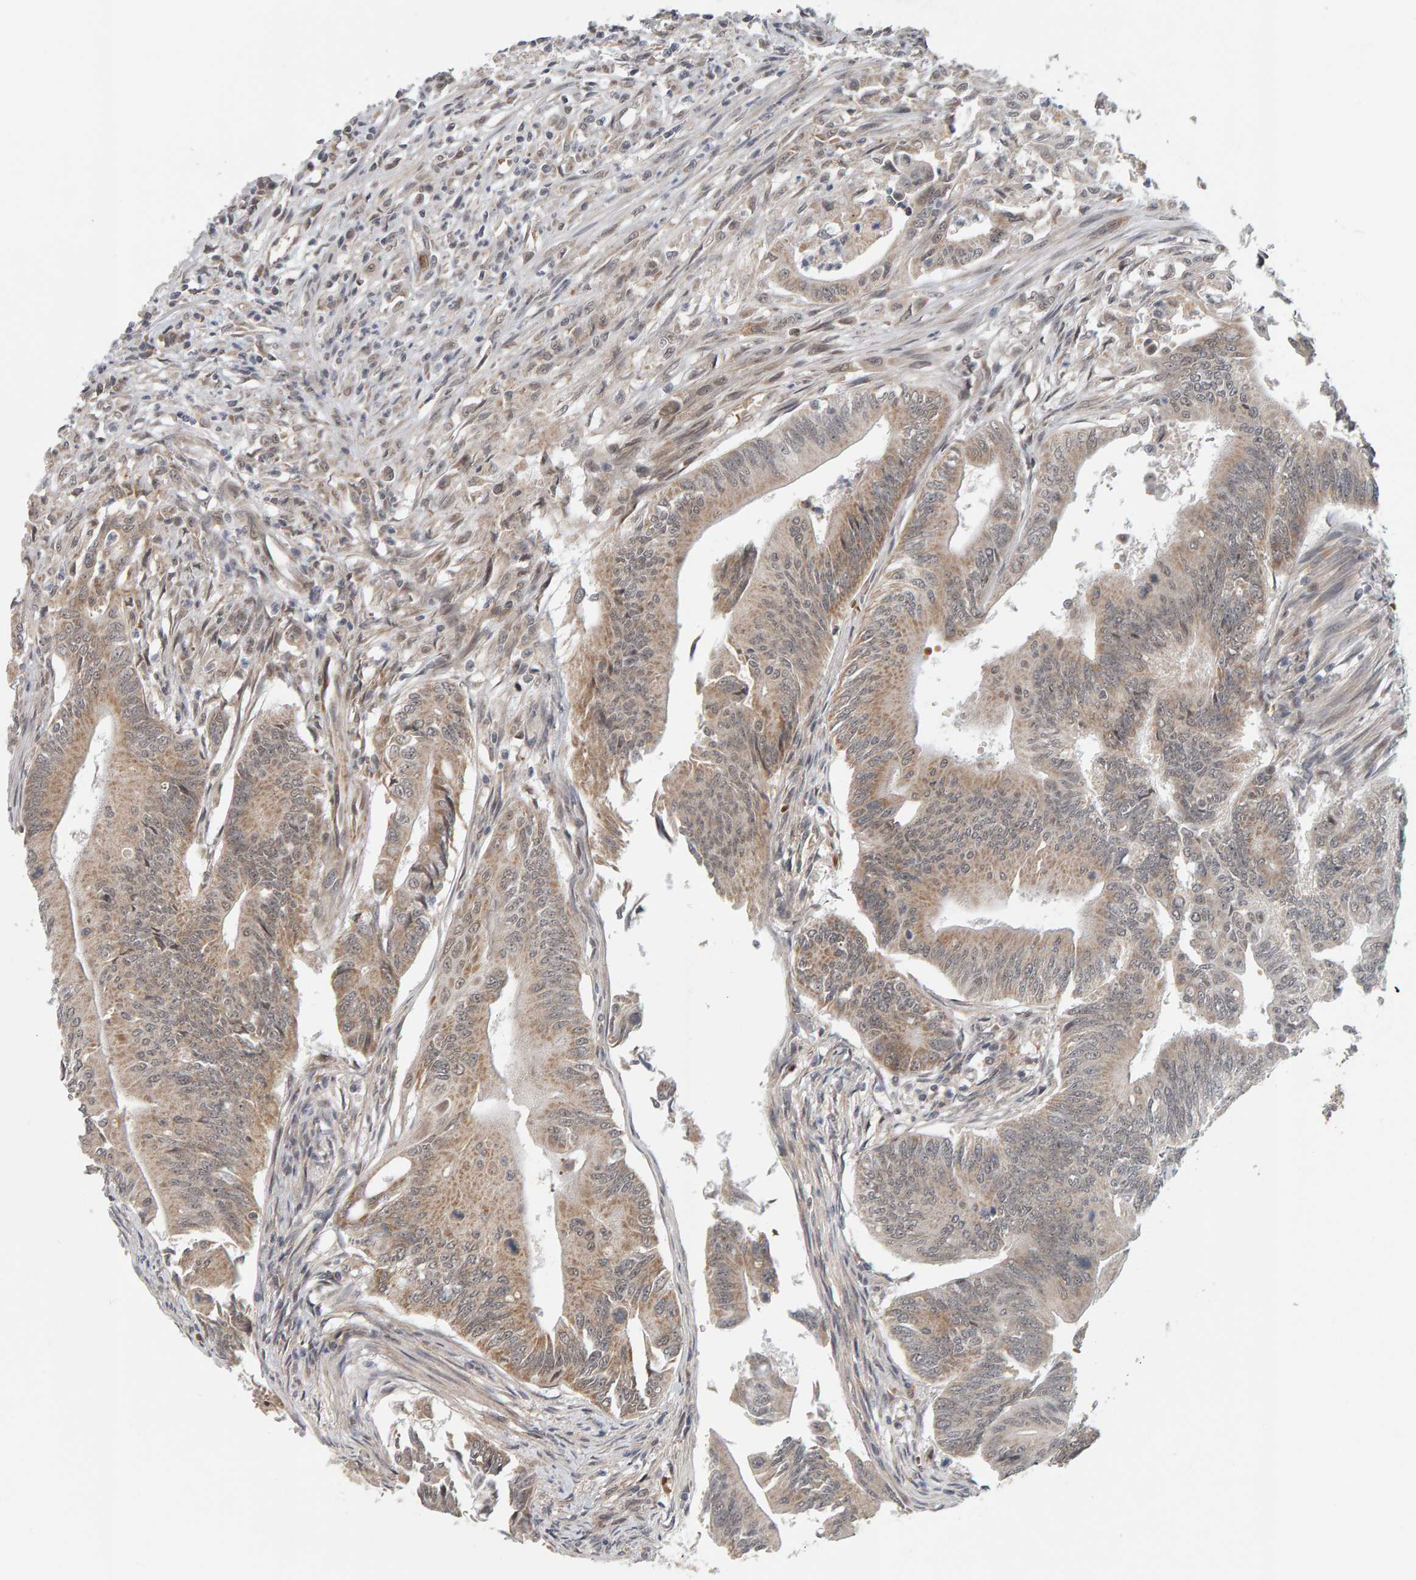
{"staining": {"intensity": "moderate", "quantity": "25%-75%", "location": "cytoplasmic/membranous"}, "tissue": "colorectal cancer", "cell_type": "Tumor cells", "image_type": "cancer", "snomed": [{"axis": "morphology", "description": "Adenoma, NOS"}, {"axis": "morphology", "description": "Adenocarcinoma, NOS"}, {"axis": "topography", "description": "Colon"}], "caption": "IHC micrograph of human colorectal adenoma stained for a protein (brown), which reveals medium levels of moderate cytoplasmic/membranous expression in about 25%-75% of tumor cells.", "gene": "DAP3", "patient": {"sex": "male", "age": 79}}